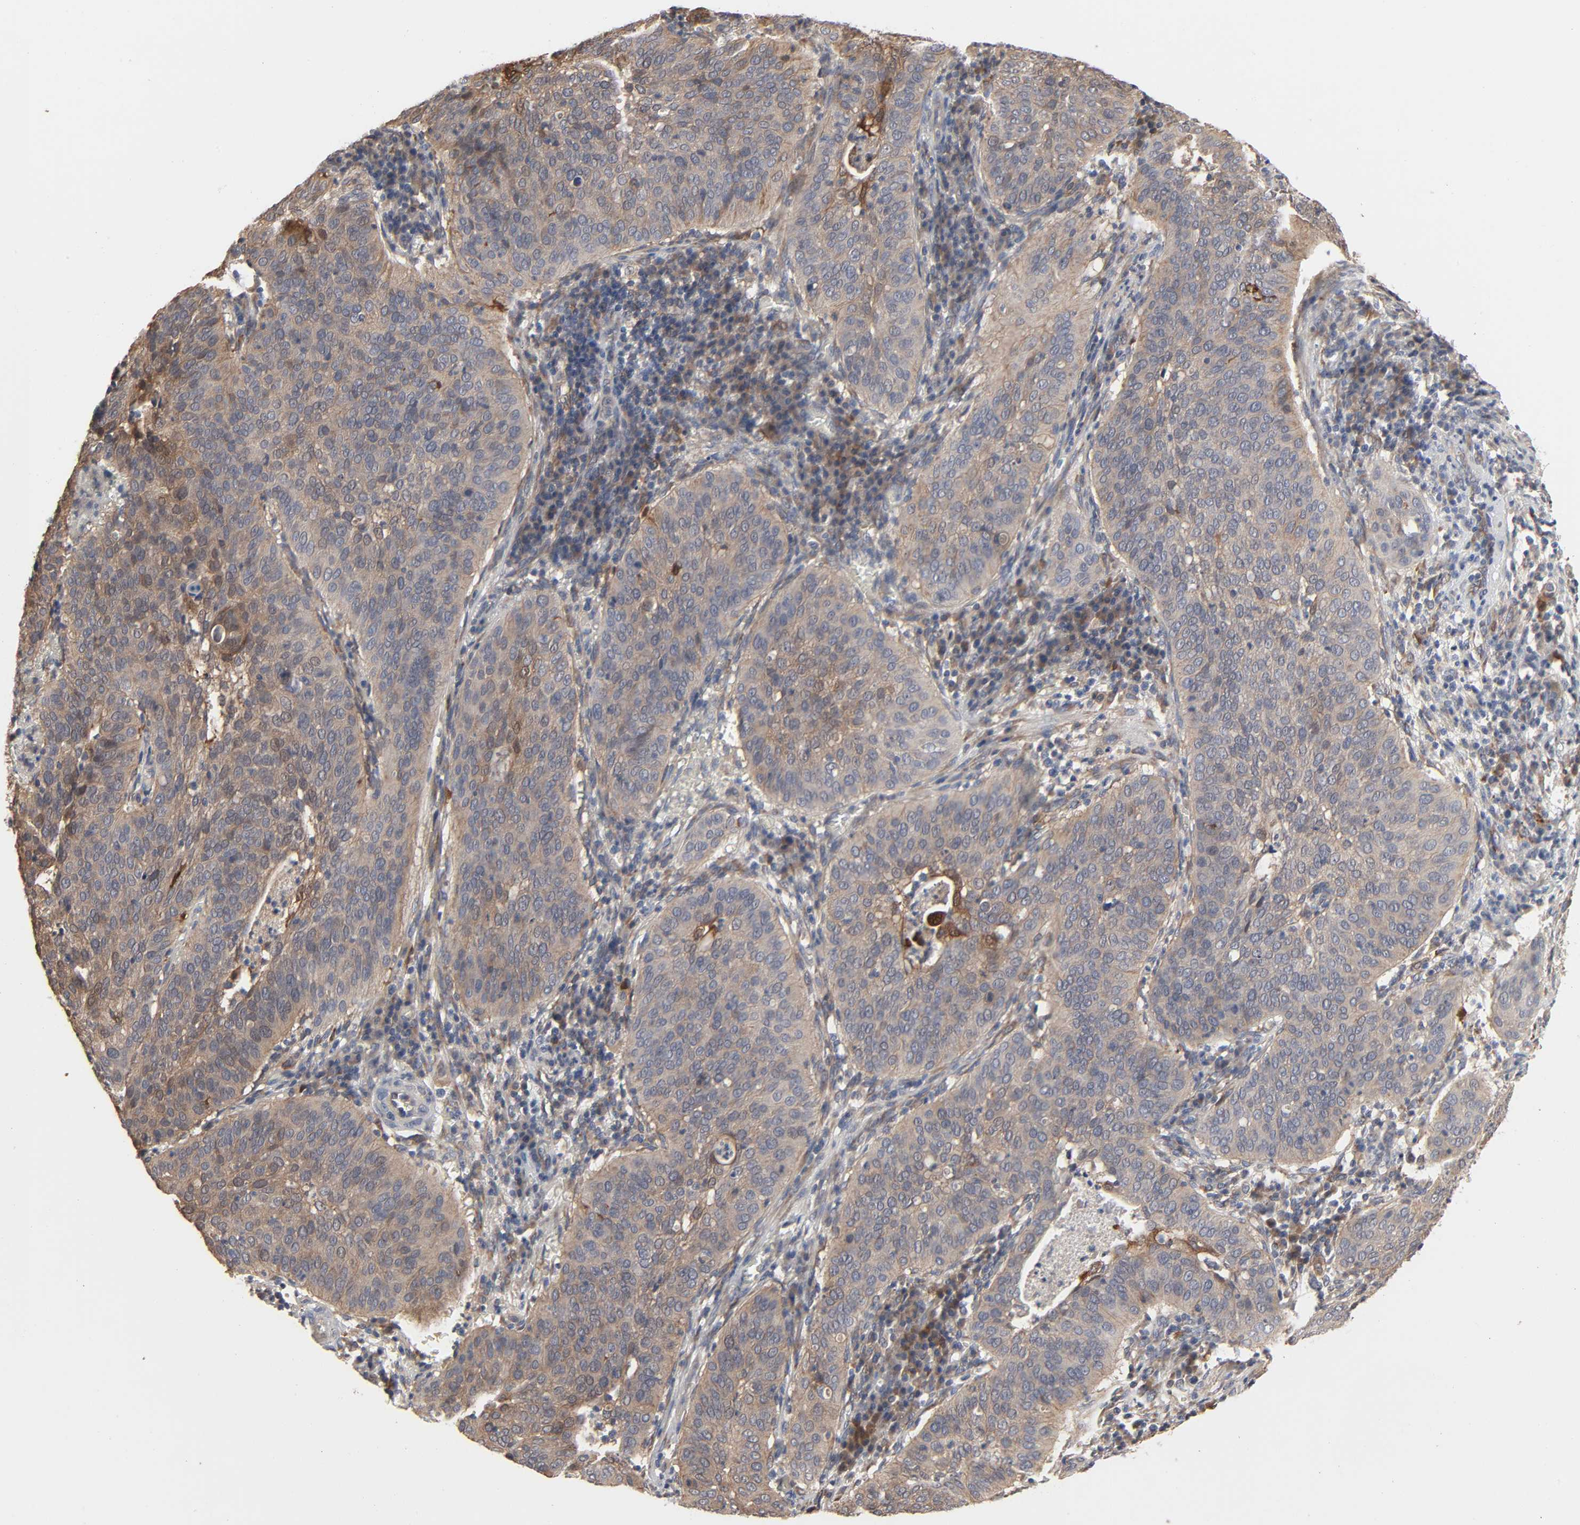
{"staining": {"intensity": "weak", "quantity": ">75%", "location": "cytoplasmic/membranous,nuclear"}, "tissue": "cervical cancer", "cell_type": "Tumor cells", "image_type": "cancer", "snomed": [{"axis": "morphology", "description": "Squamous cell carcinoma, NOS"}, {"axis": "topography", "description": "Cervix"}], "caption": "DAB (3,3'-diaminobenzidine) immunohistochemical staining of cervical squamous cell carcinoma reveals weak cytoplasmic/membranous and nuclear protein positivity in about >75% of tumor cells.", "gene": "NDRG2", "patient": {"sex": "female", "age": 39}}